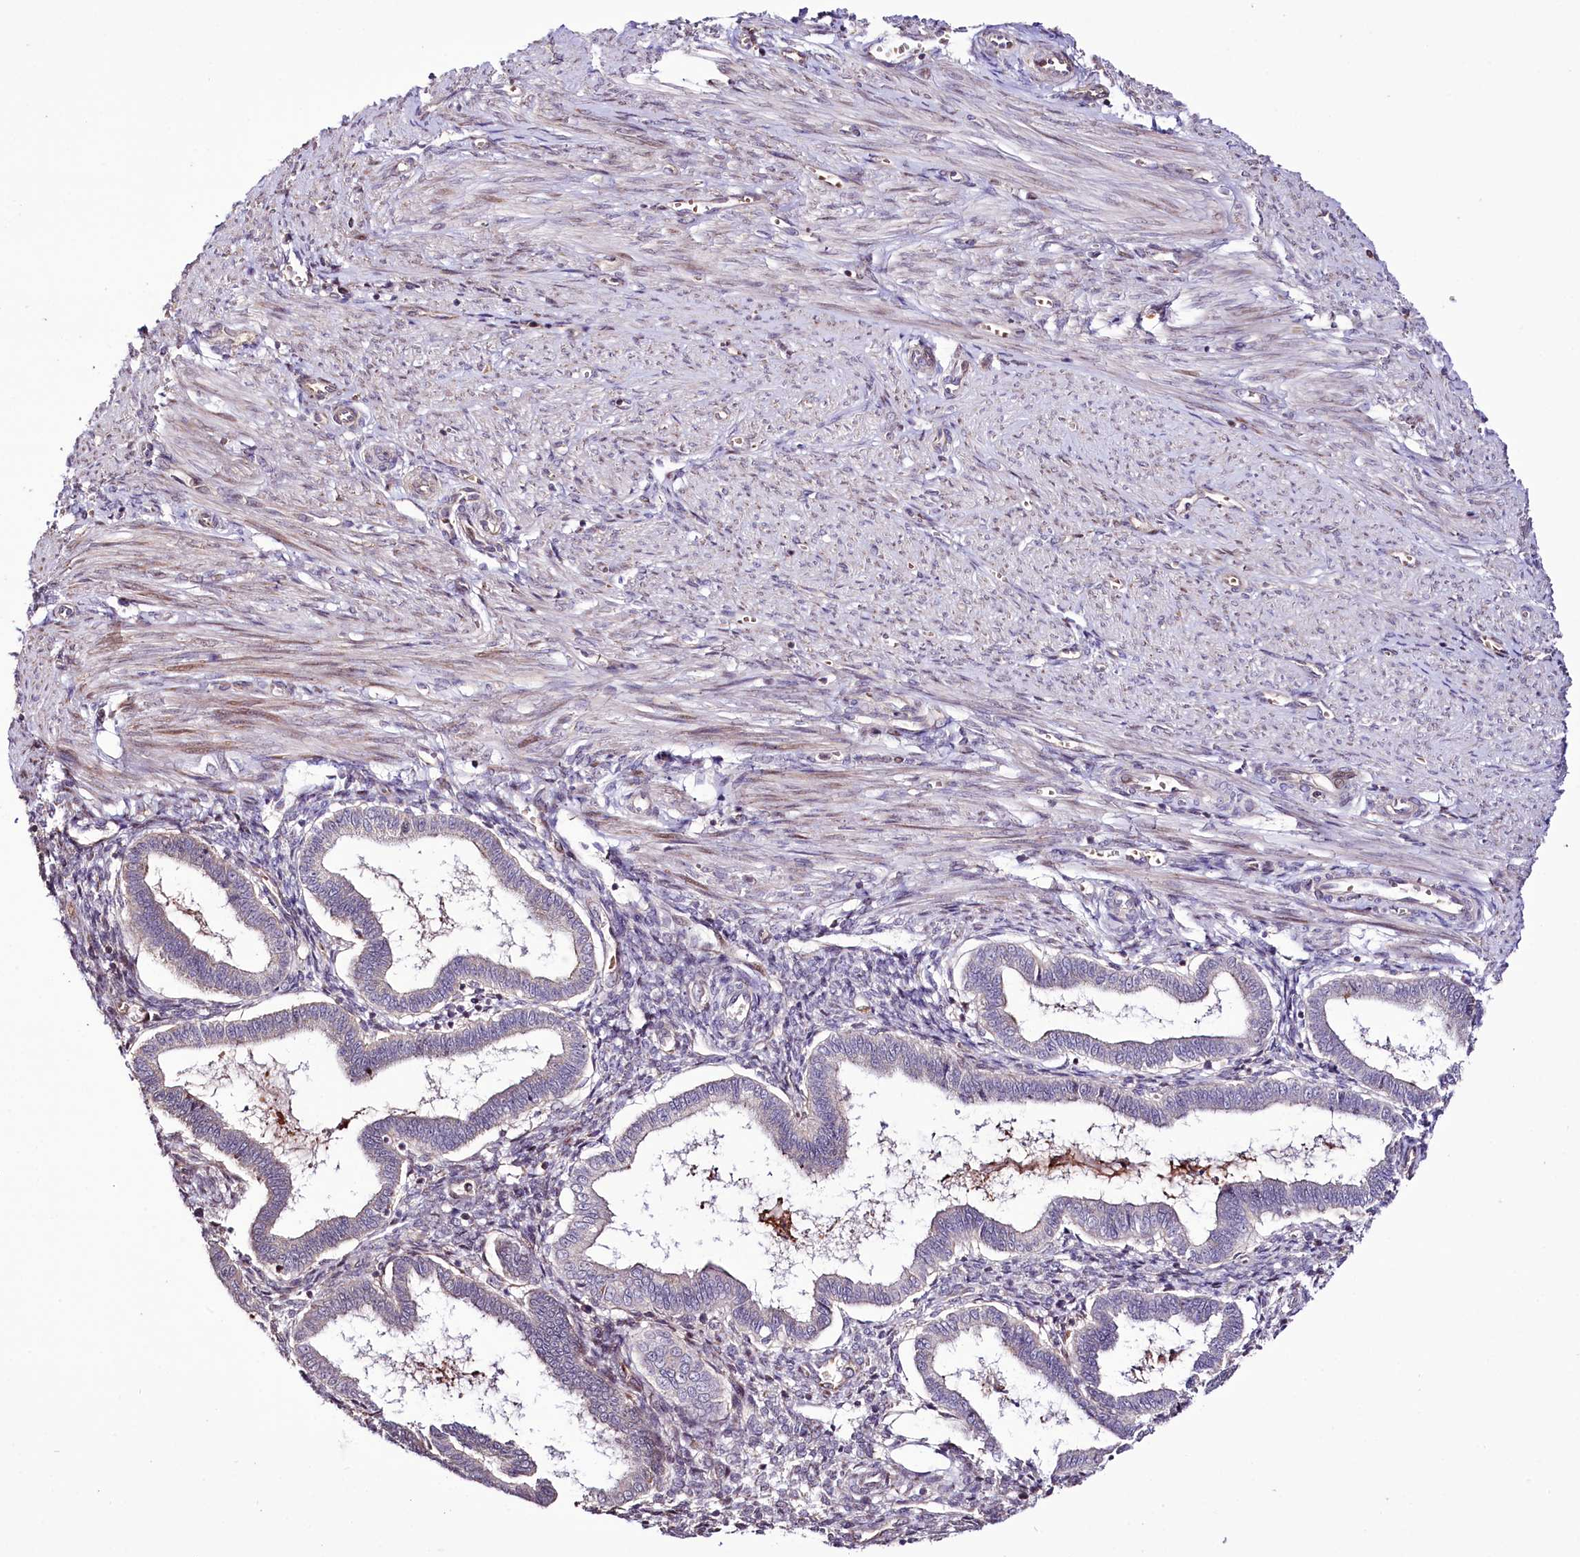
{"staining": {"intensity": "negative", "quantity": "none", "location": "none"}, "tissue": "endometrium", "cell_type": "Cells in endometrial stroma", "image_type": "normal", "snomed": [{"axis": "morphology", "description": "Normal tissue, NOS"}, {"axis": "topography", "description": "Endometrium"}], "caption": "DAB immunohistochemical staining of unremarkable endometrium exhibits no significant positivity in cells in endometrial stroma. Nuclei are stained in blue.", "gene": "CUTC", "patient": {"sex": "female", "age": 25}}